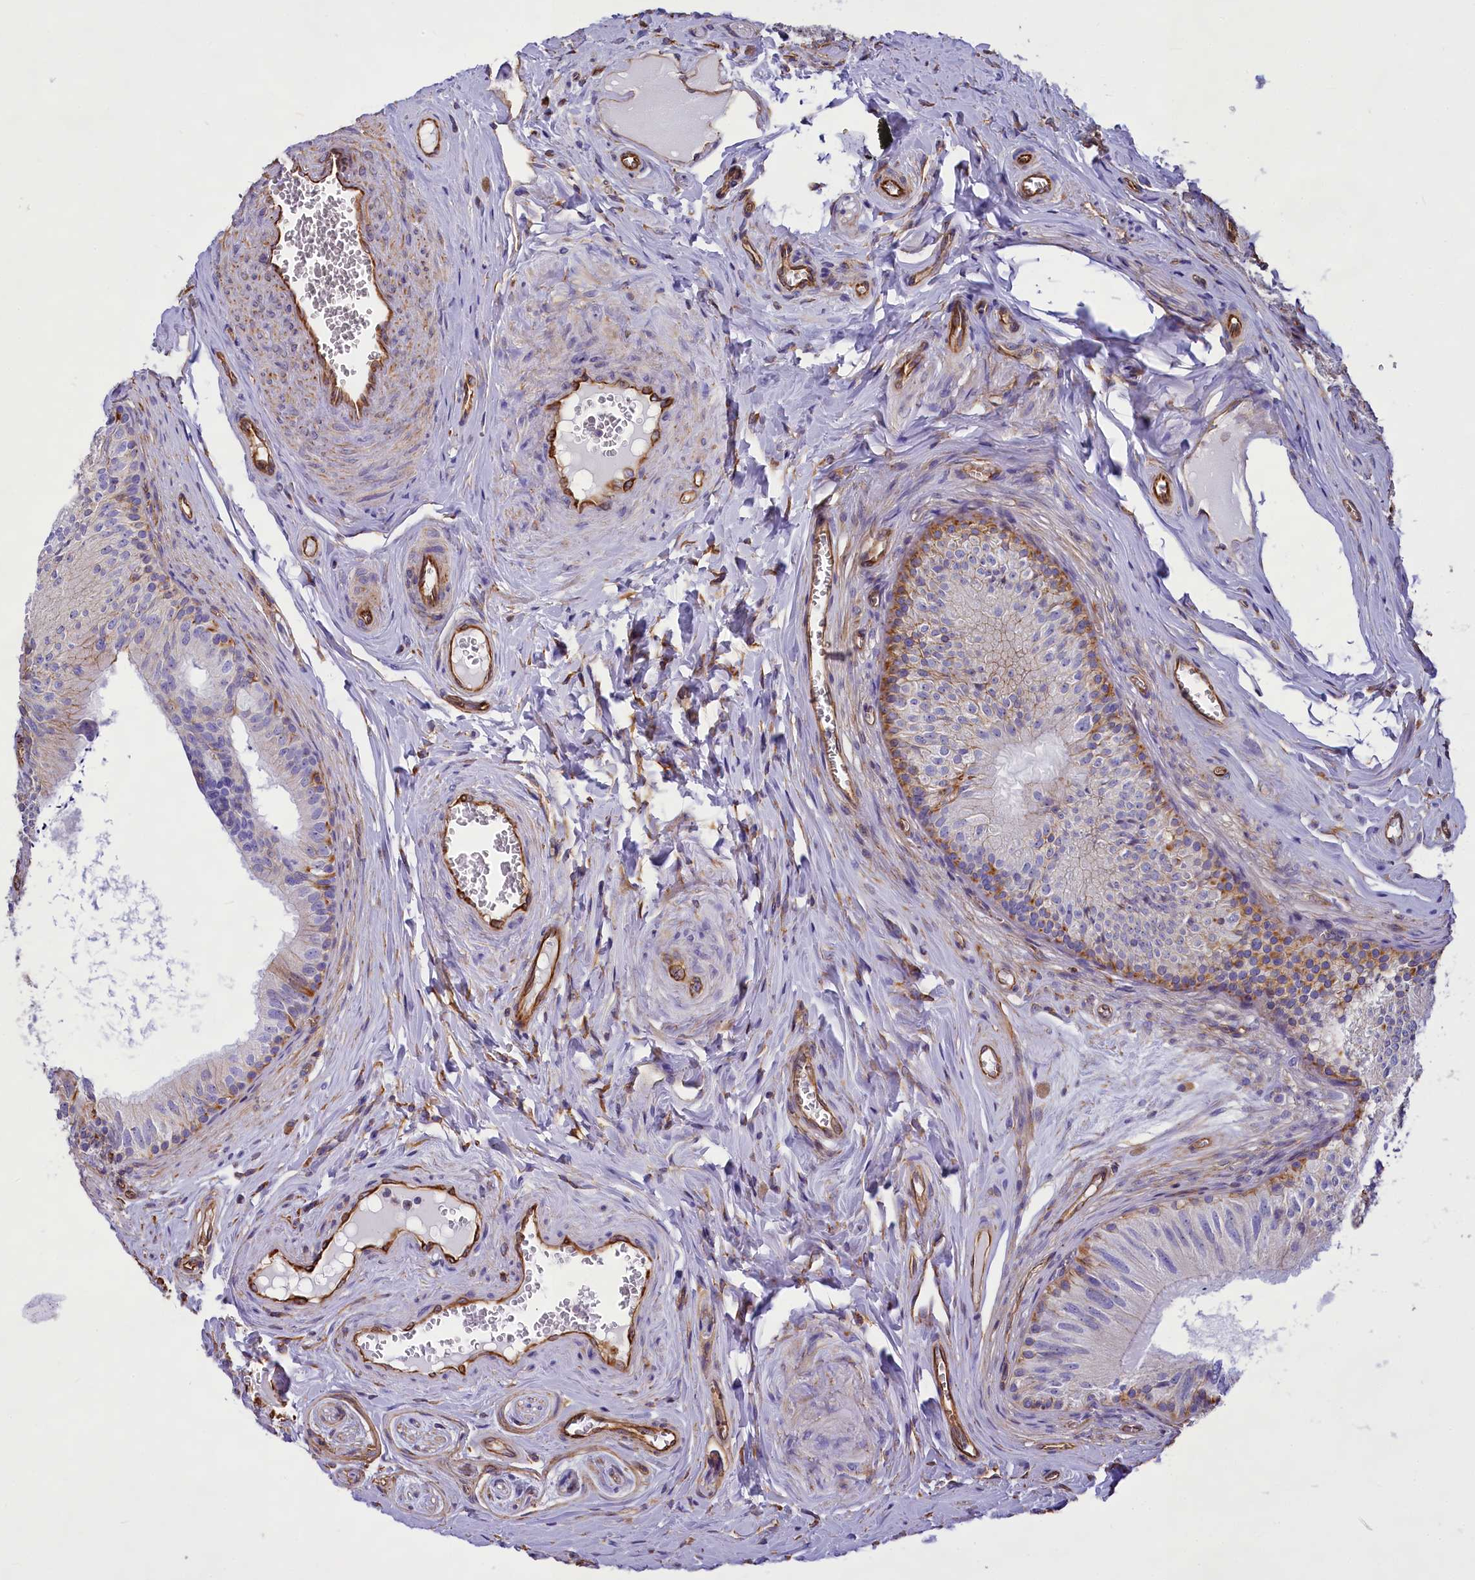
{"staining": {"intensity": "moderate", "quantity": "<25%", "location": "cytoplasmic/membranous"}, "tissue": "epididymis", "cell_type": "Glandular cells", "image_type": "normal", "snomed": [{"axis": "morphology", "description": "Normal tissue, NOS"}, {"axis": "topography", "description": "Epididymis"}], "caption": "This histopathology image reveals immunohistochemistry staining of normal epididymis, with low moderate cytoplasmic/membranous expression in about <25% of glandular cells.", "gene": "CD99", "patient": {"sex": "male", "age": 46}}